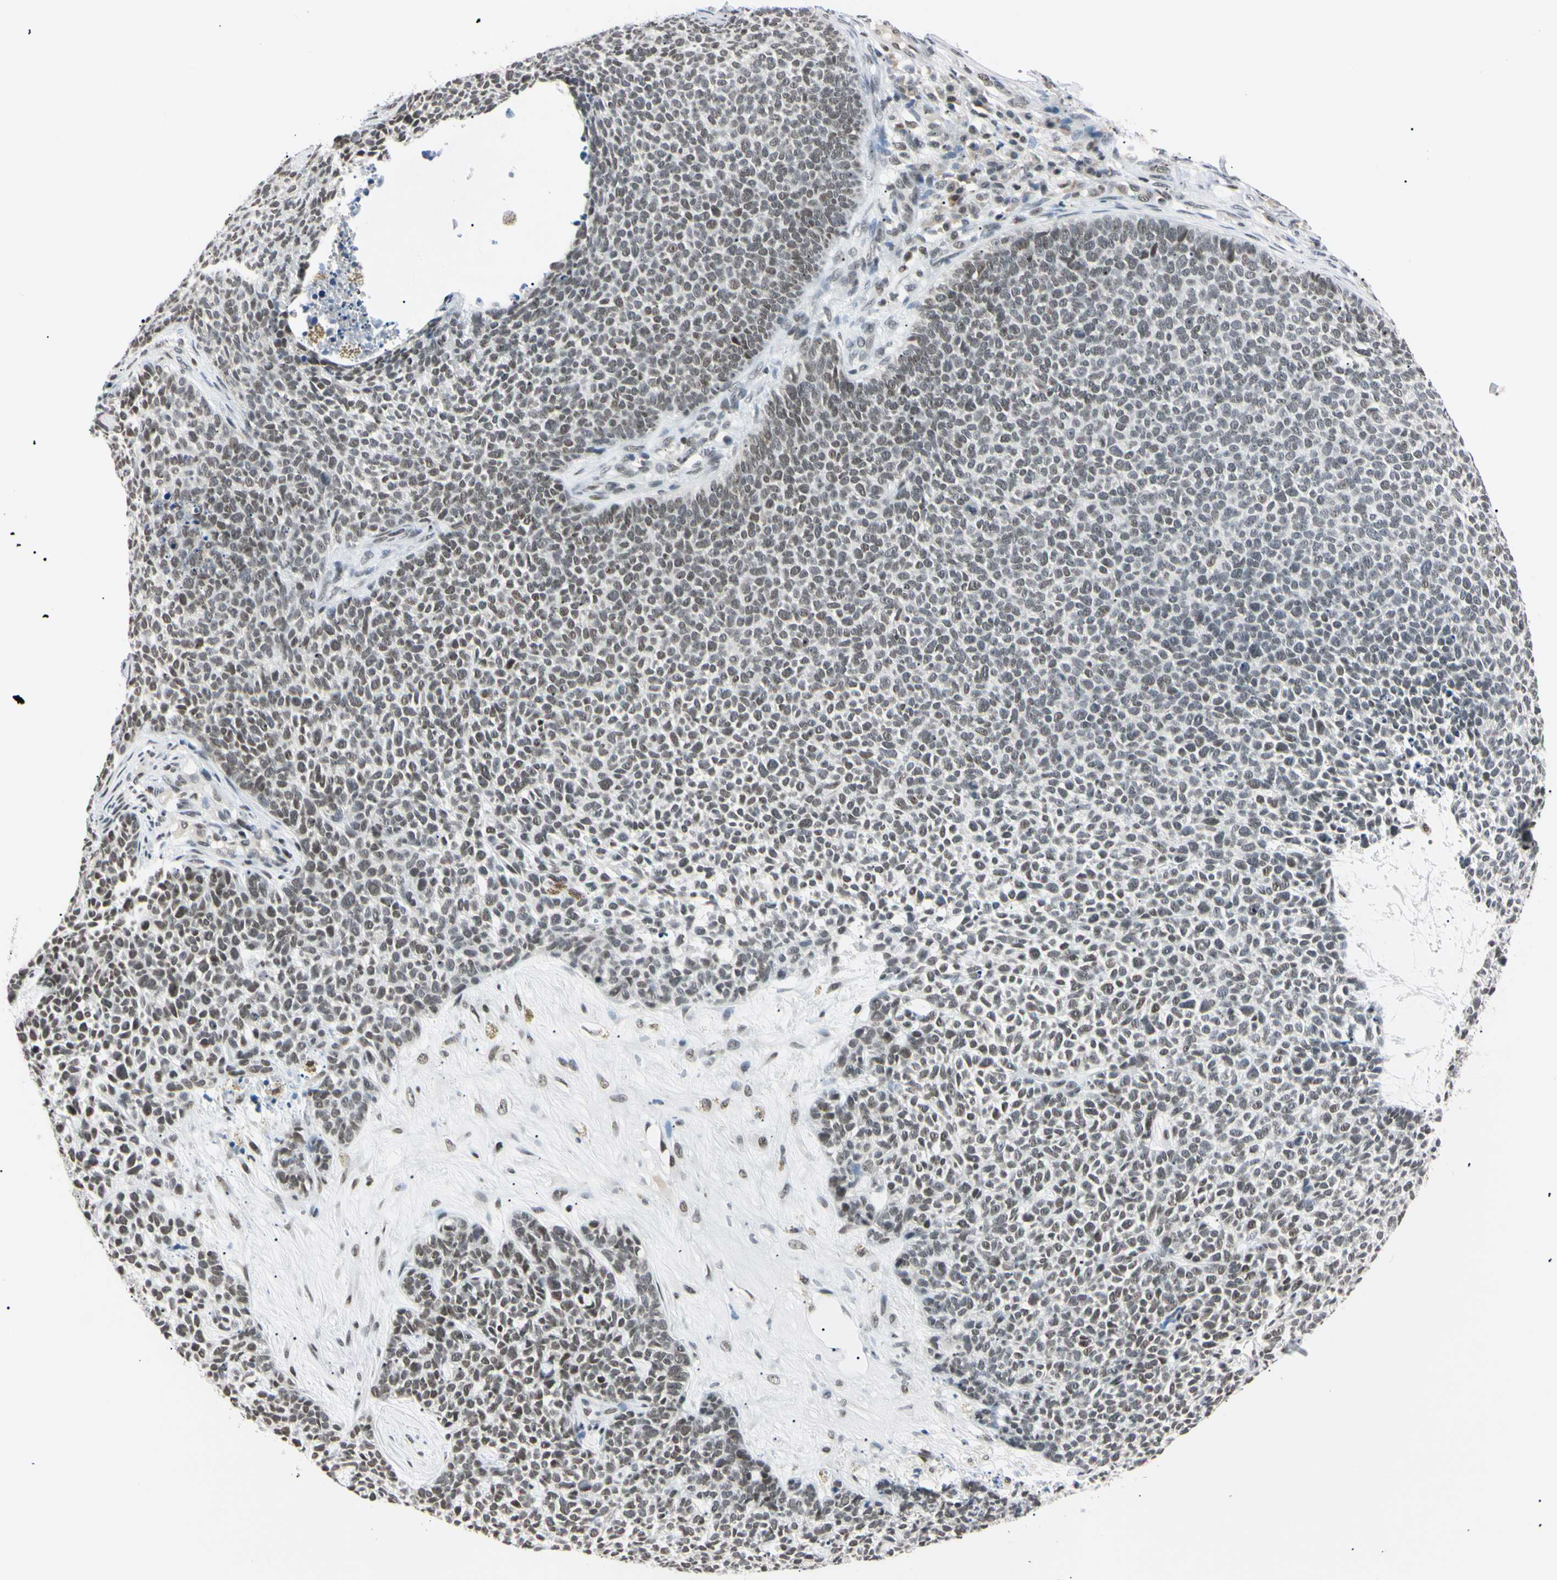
{"staining": {"intensity": "weak", "quantity": ">75%", "location": "nuclear"}, "tissue": "skin cancer", "cell_type": "Tumor cells", "image_type": "cancer", "snomed": [{"axis": "morphology", "description": "Basal cell carcinoma"}, {"axis": "topography", "description": "Skin"}], "caption": "Immunohistochemistry (IHC) histopathology image of neoplastic tissue: skin basal cell carcinoma stained using immunohistochemistry demonstrates low levels of weak protein expression localized specifically in the nuclear of tumor cells, appearing as a nuclear brown color.", "gene": "C1orf174", "patient": {"sex": "female", "age": 84}}